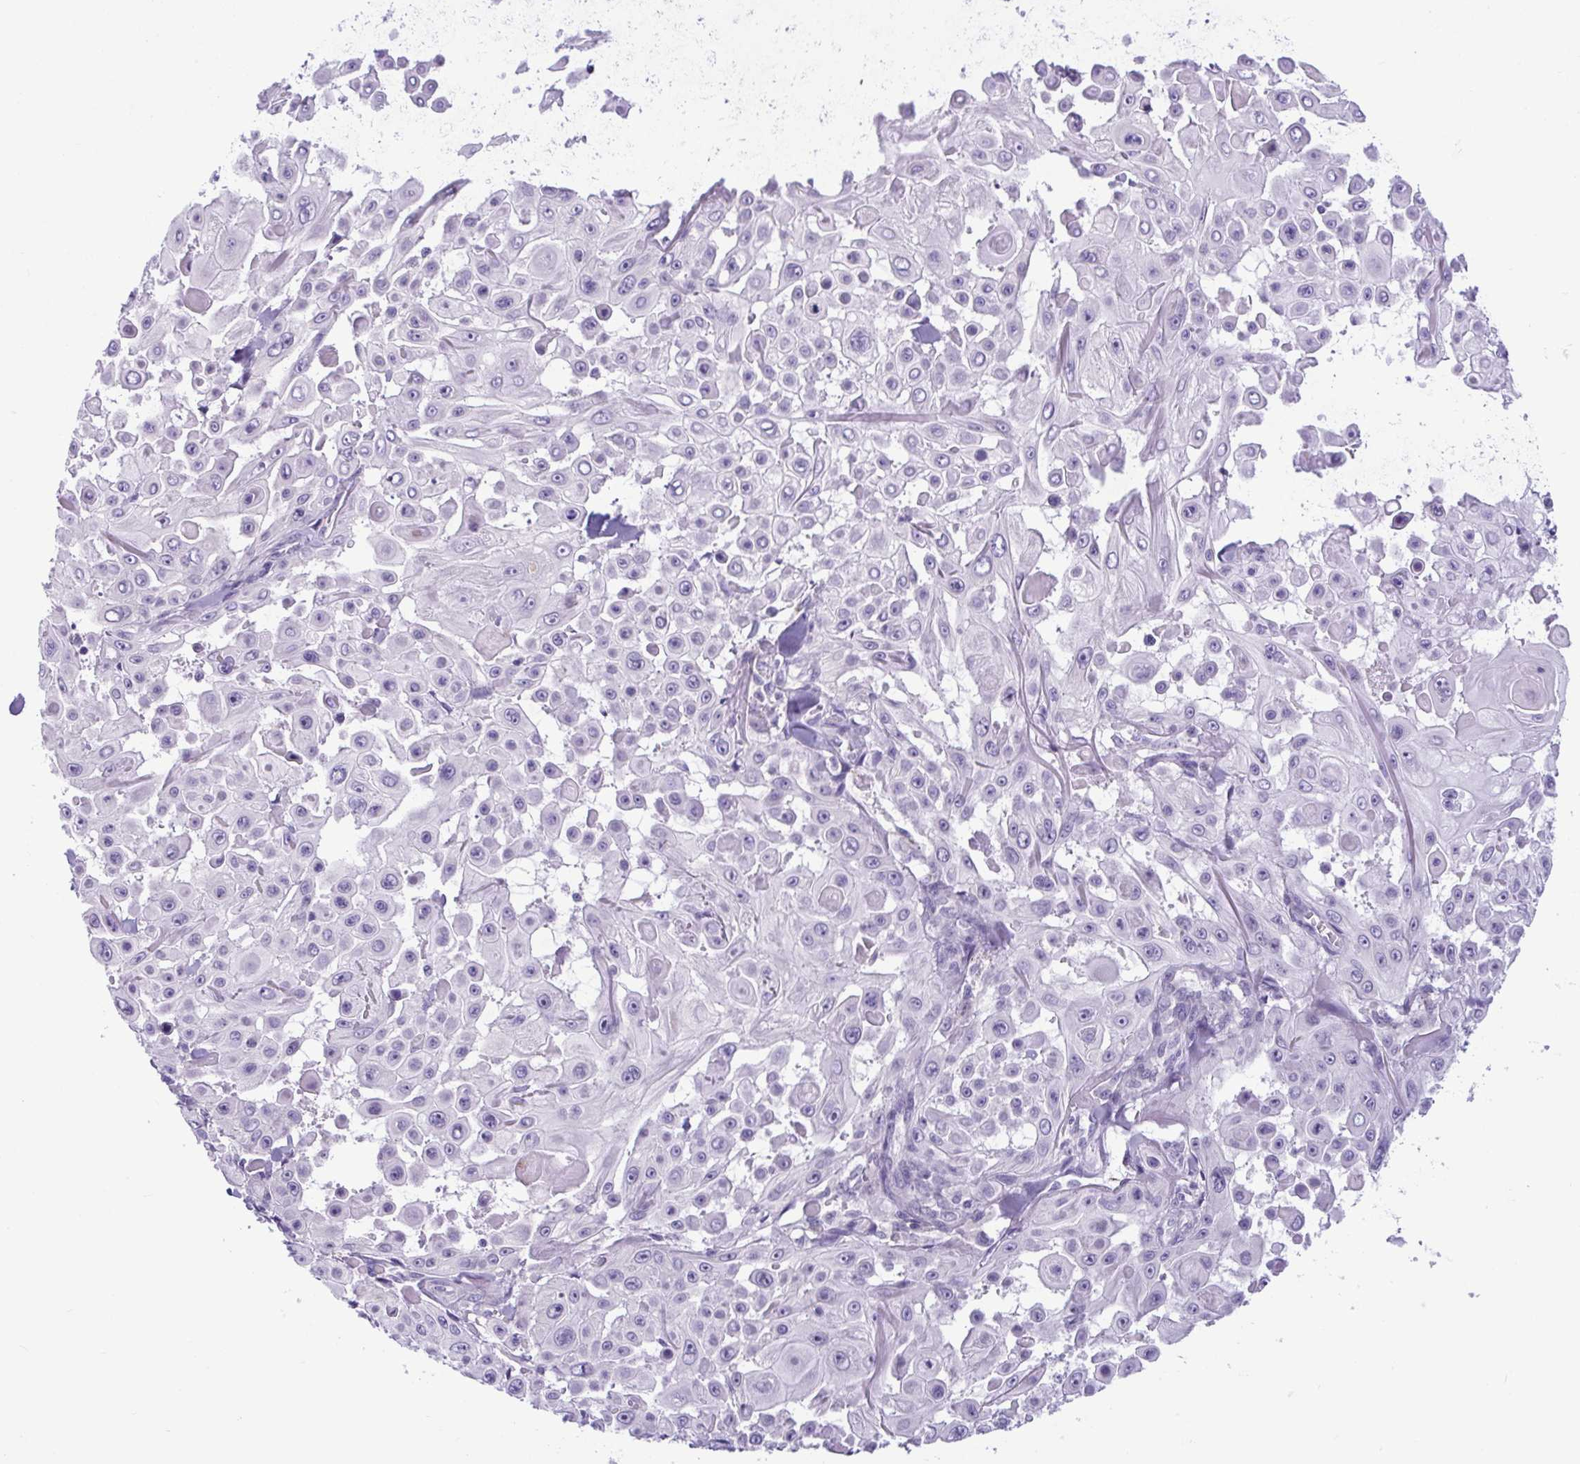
{"staining": {"intensity": "negative", "quantity": "none", "location": "none"}, "tissue": "skin cancer", "cell_type": "Tumor cells", "image_type": "cancer", "snomed": [{"axis": "morphology", "description": "Squamous cell carcinoma, NOS"}, {"axis": "topography", "description": "Skin"}], "caption": "Tumor cells show no significant expression in skin cancer (squamous cell carcinoma).", "gene": "WNT9B", "patient": {"sex": "male", "age": 91}}